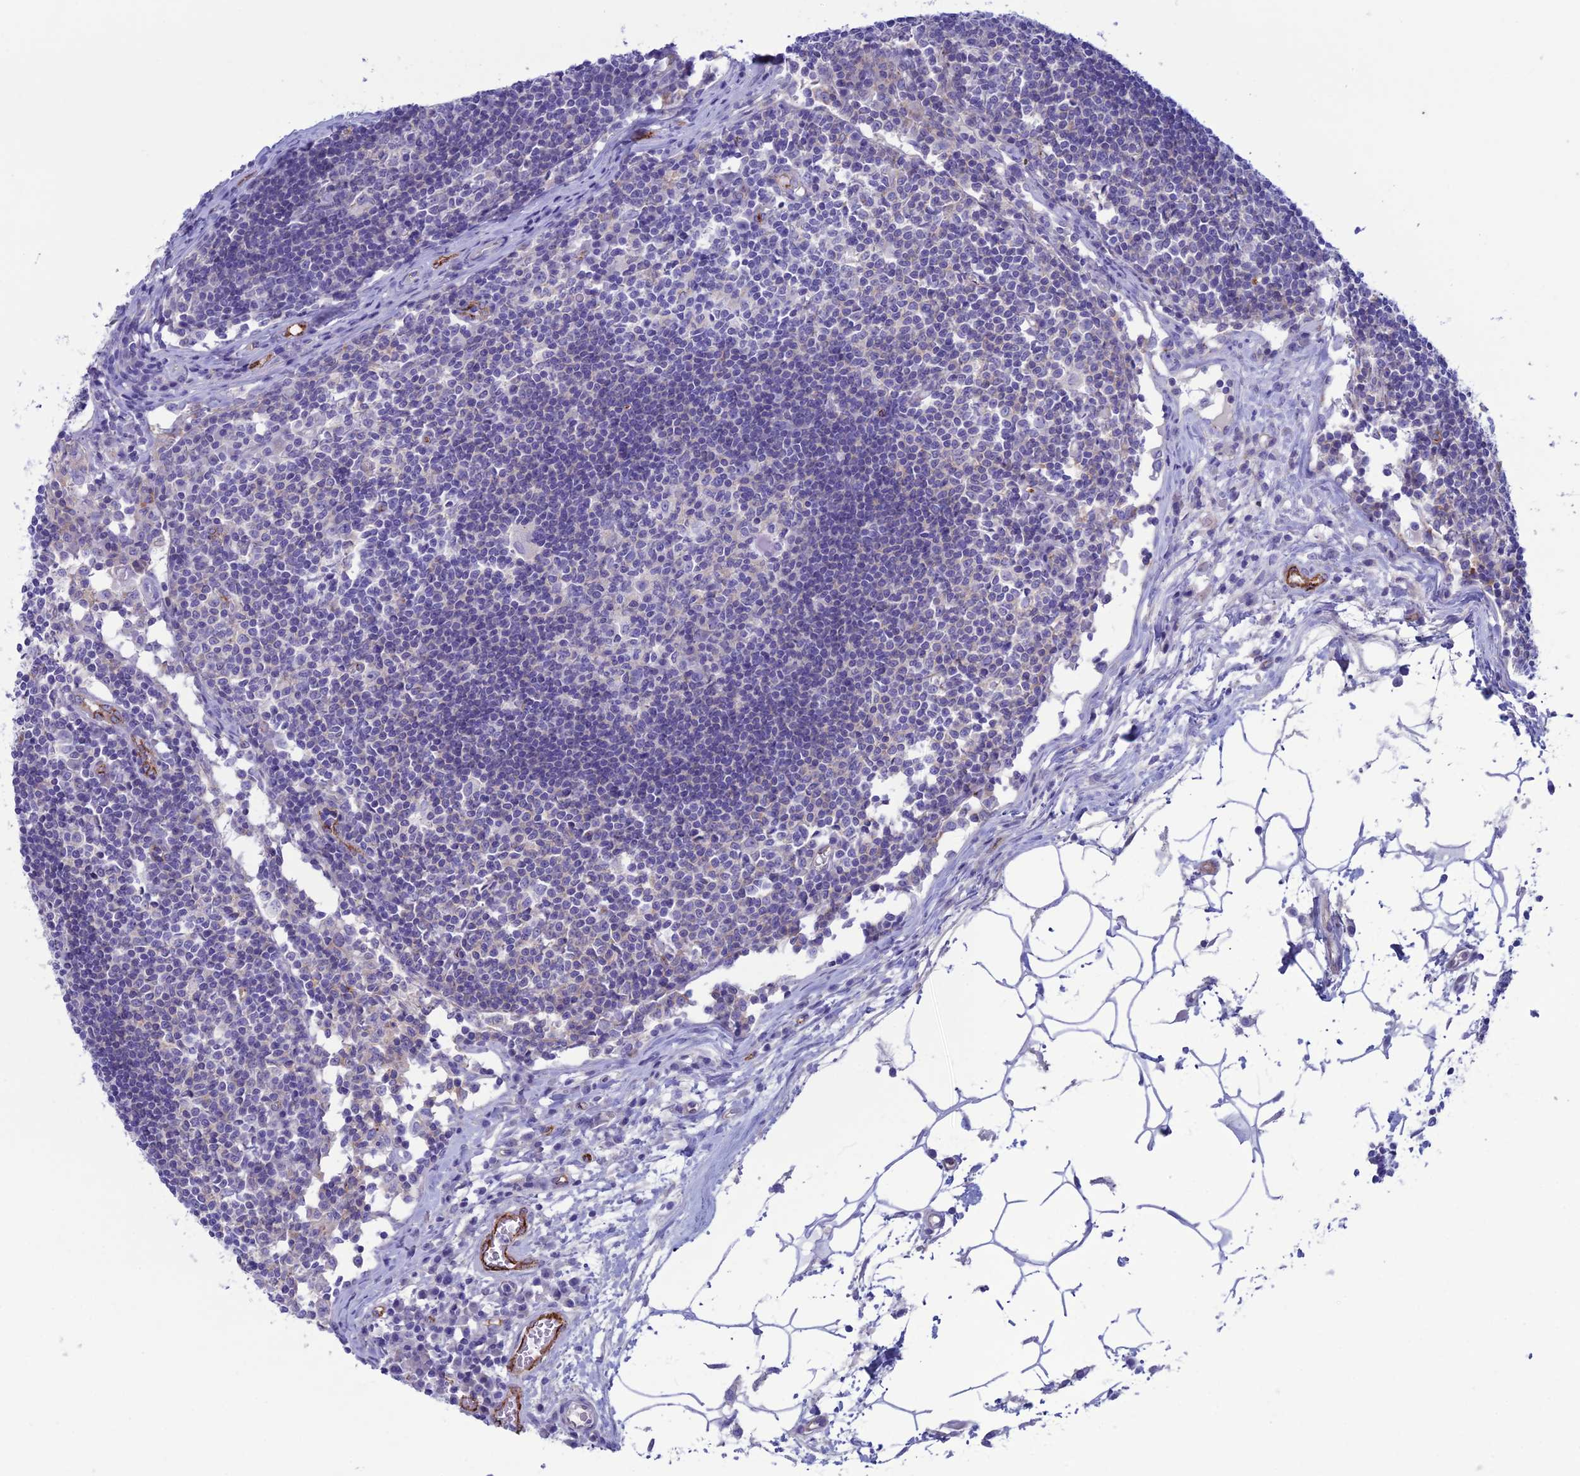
{"staining": {"intensity": "negative", "quantity": "none", "location": "none"}, "tissue": "lymph node", "cell_type": "Germinal center cells", "image_type": "normal", "snomed": [{"axis": "morphology", "description": "Normal tissue, NOS"}, {"axis": "topography", "description": "Lymph node"}], "caption": "DAB (3,3'-diaminobenzidine) immunohistochemical staining of unremarkable human lymph node shows no significant positivity in germinal center cells.", "gene": "CDC42EP5", "patient": {"sex": "female", "age": 55}}